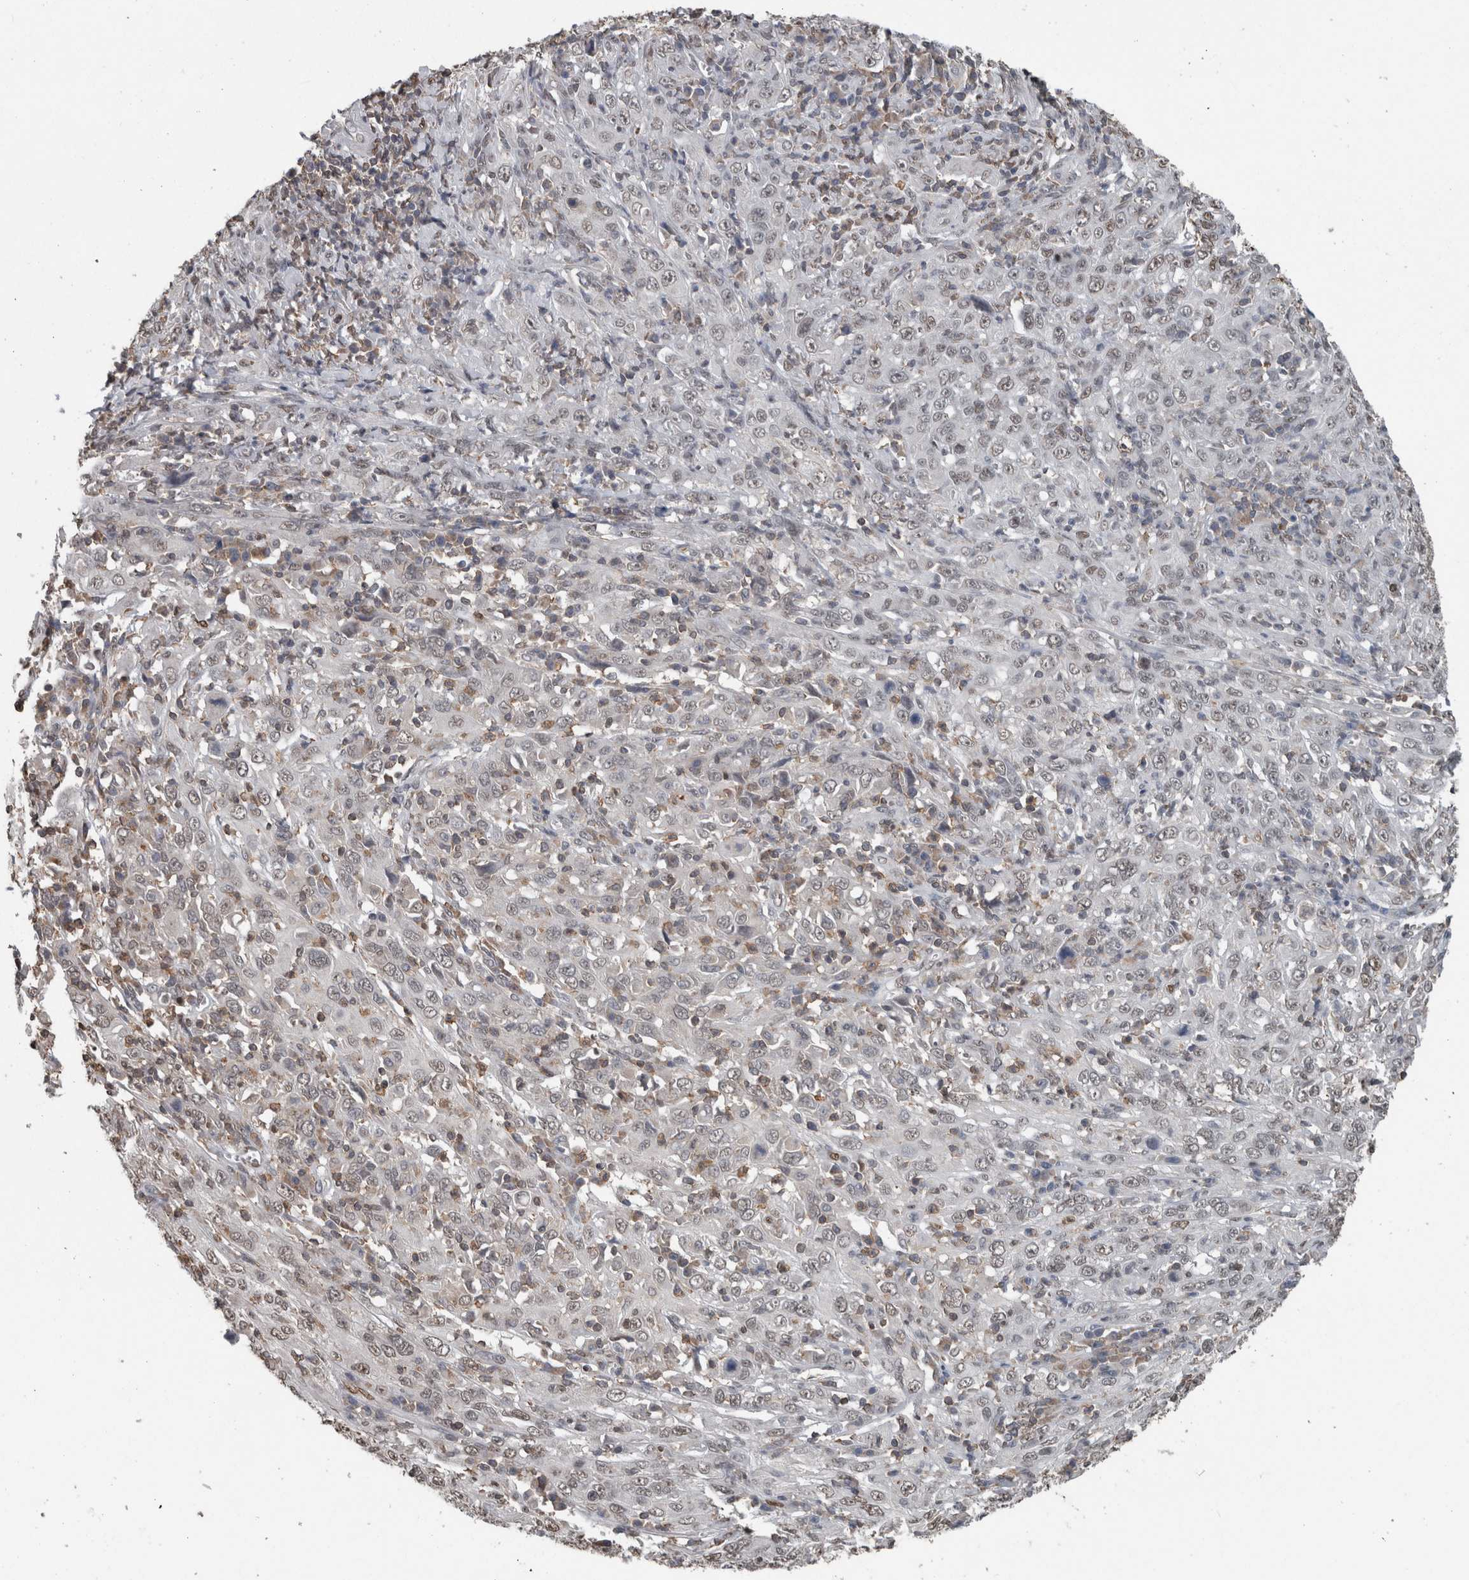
{"staining": {"intensity": "negative", "quantity": "none", "location": "none"}, "tissue": "cervical cancer", "cell_type": "Tumor cells", "image_type": "cancer", "snomed": [{"axis": "morphology", "description": "Squamous cell carcinoma, NOS"}, {"axis": "topography", "description": "Cervix"}], "caption": "Immunohistochemical staining of human cervical cancer demonstrates no significant positivity in tumor cells.", "gene": "MAFF", "patient": {"sex": "female", "age": 46}}